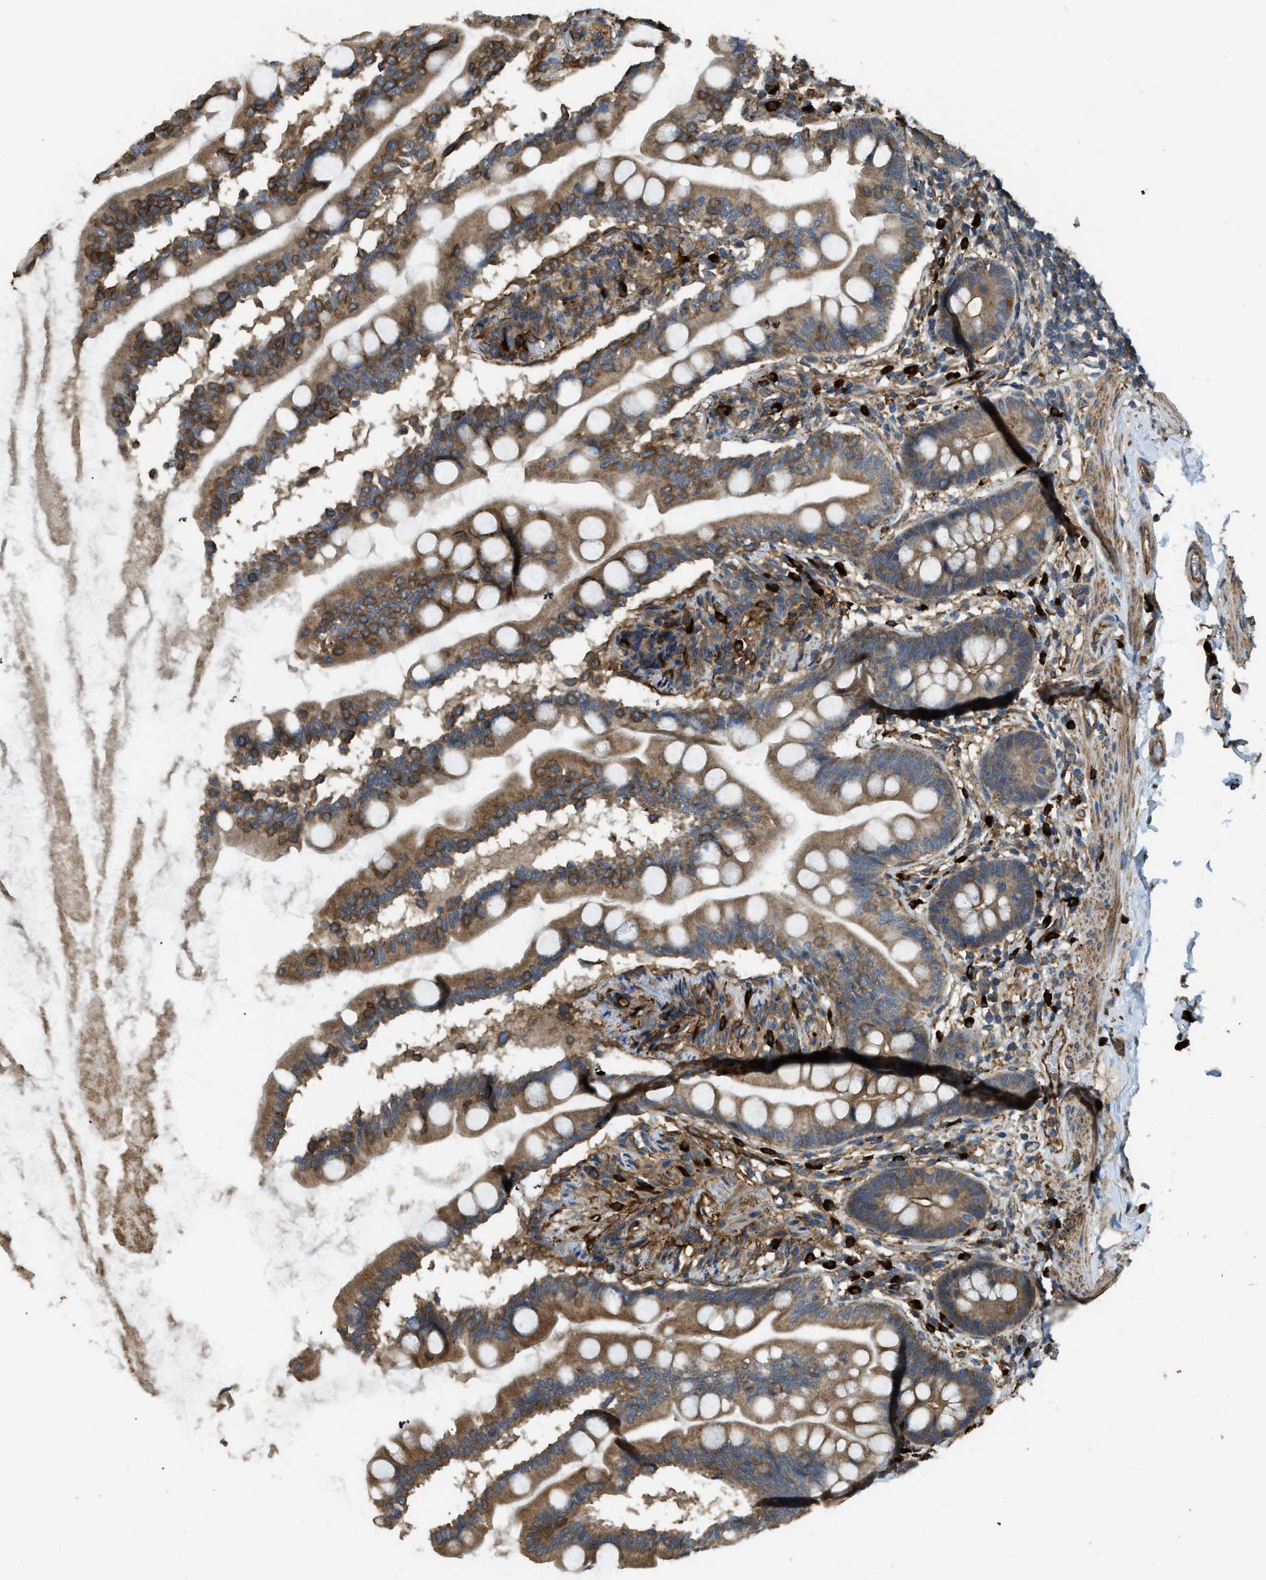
{"staining": {"intensity": "strong", "quantity": ">75%", "location": "cytoplasmic/membranous"}, "tissue": "small intestine", "cell_type": "Glandular cells", "image_type": "normal", "snomed": [{"axis": "morphology", "description": "Normal tissue, NOS"}, {"axis": "topography", "description": "Small intestine"}], "caption": "The immunohistochemical stain shows strong cytoplasmic/membranous staining in glandular cells of normal small intestine. (DAB (3,3'-diaminobenzidine) IHC with brightfield microscopy, high magnification).", "gene": "BAG4", "patient": {"sex": "female", "age": 56}}